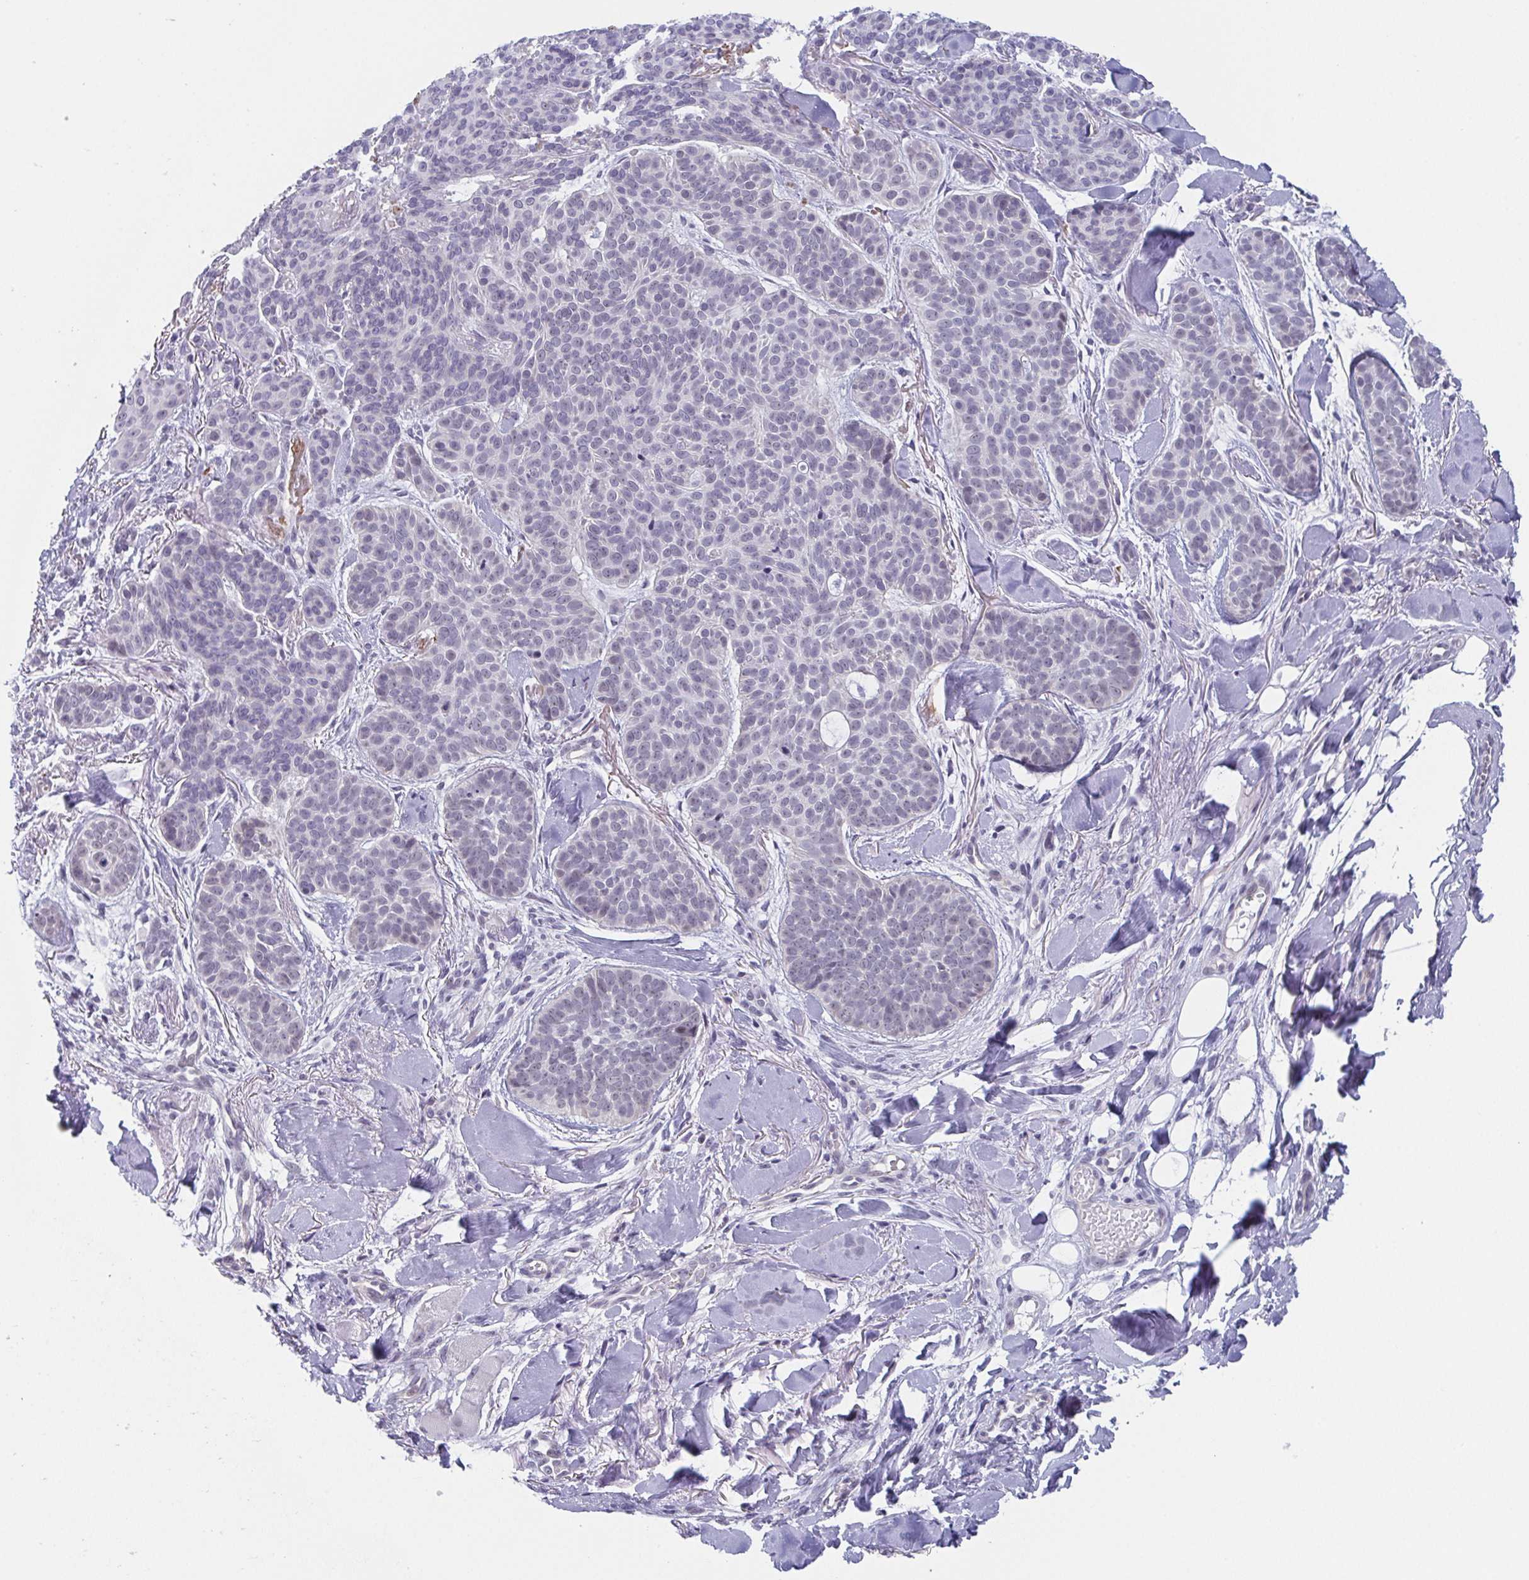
{"staining": {"intensity": "negative", "quantity": "none", "location": "none"}, "tissue": "skin cancer", "cell_type": "Tumor cells", "image_type": "cancer", "snomed": [{"axis": "morphology", "description": "Basal cell carcinoma"}, {"axis": "topography", "description": "Skin"}, {"axis": "topography", "description": "Skin of nose"}], "caption": "DAB (3,3'-diaminobenzidine) immunohistochemical staining of skin basal cell carcinoma displays no significant expression in tumor cells.", "gene": "EXOSC7", "patient": {"sex": "female", "age": 81}}